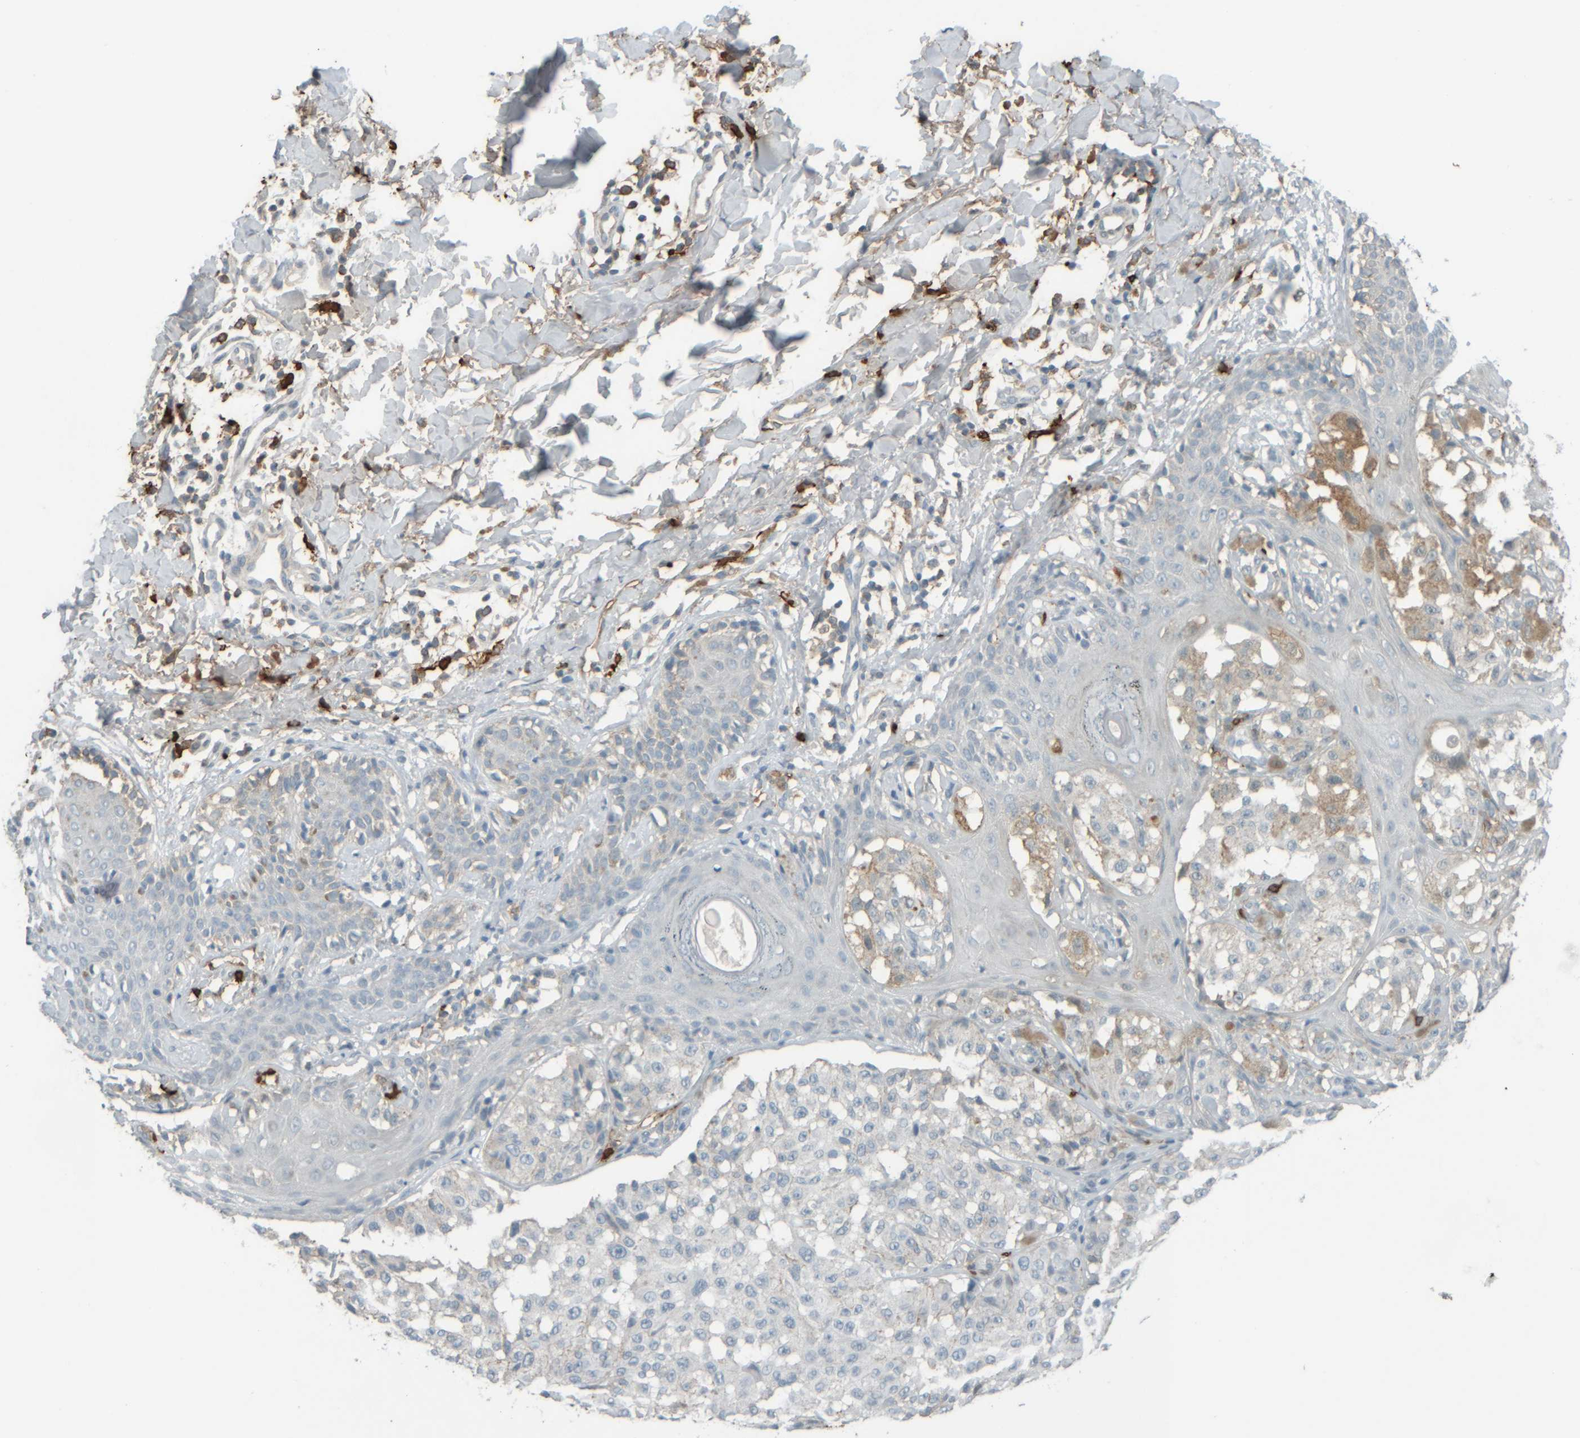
{"staining": {"intensity": "negative", "quantity": "none", "location": "none"}, "tissue": "melanoma", "cell_type": "Tumor cells", "image_type": "cancer", "snomed": [{"axis": "morphology", "description": "Malignant melanoma, NOS"}, {"axis": "topography", "description": "Skin"}], "caption": "Immunohistochemical staining of human melanoma reveals no significant staining in tumor cells. (Brightfield microscopy of DAB (3,3'-diaminobenzidine) immunohistochemistry at high magnification).", "gene": "TPSAB1", "patient": {"sex": "female", "age": 46}}